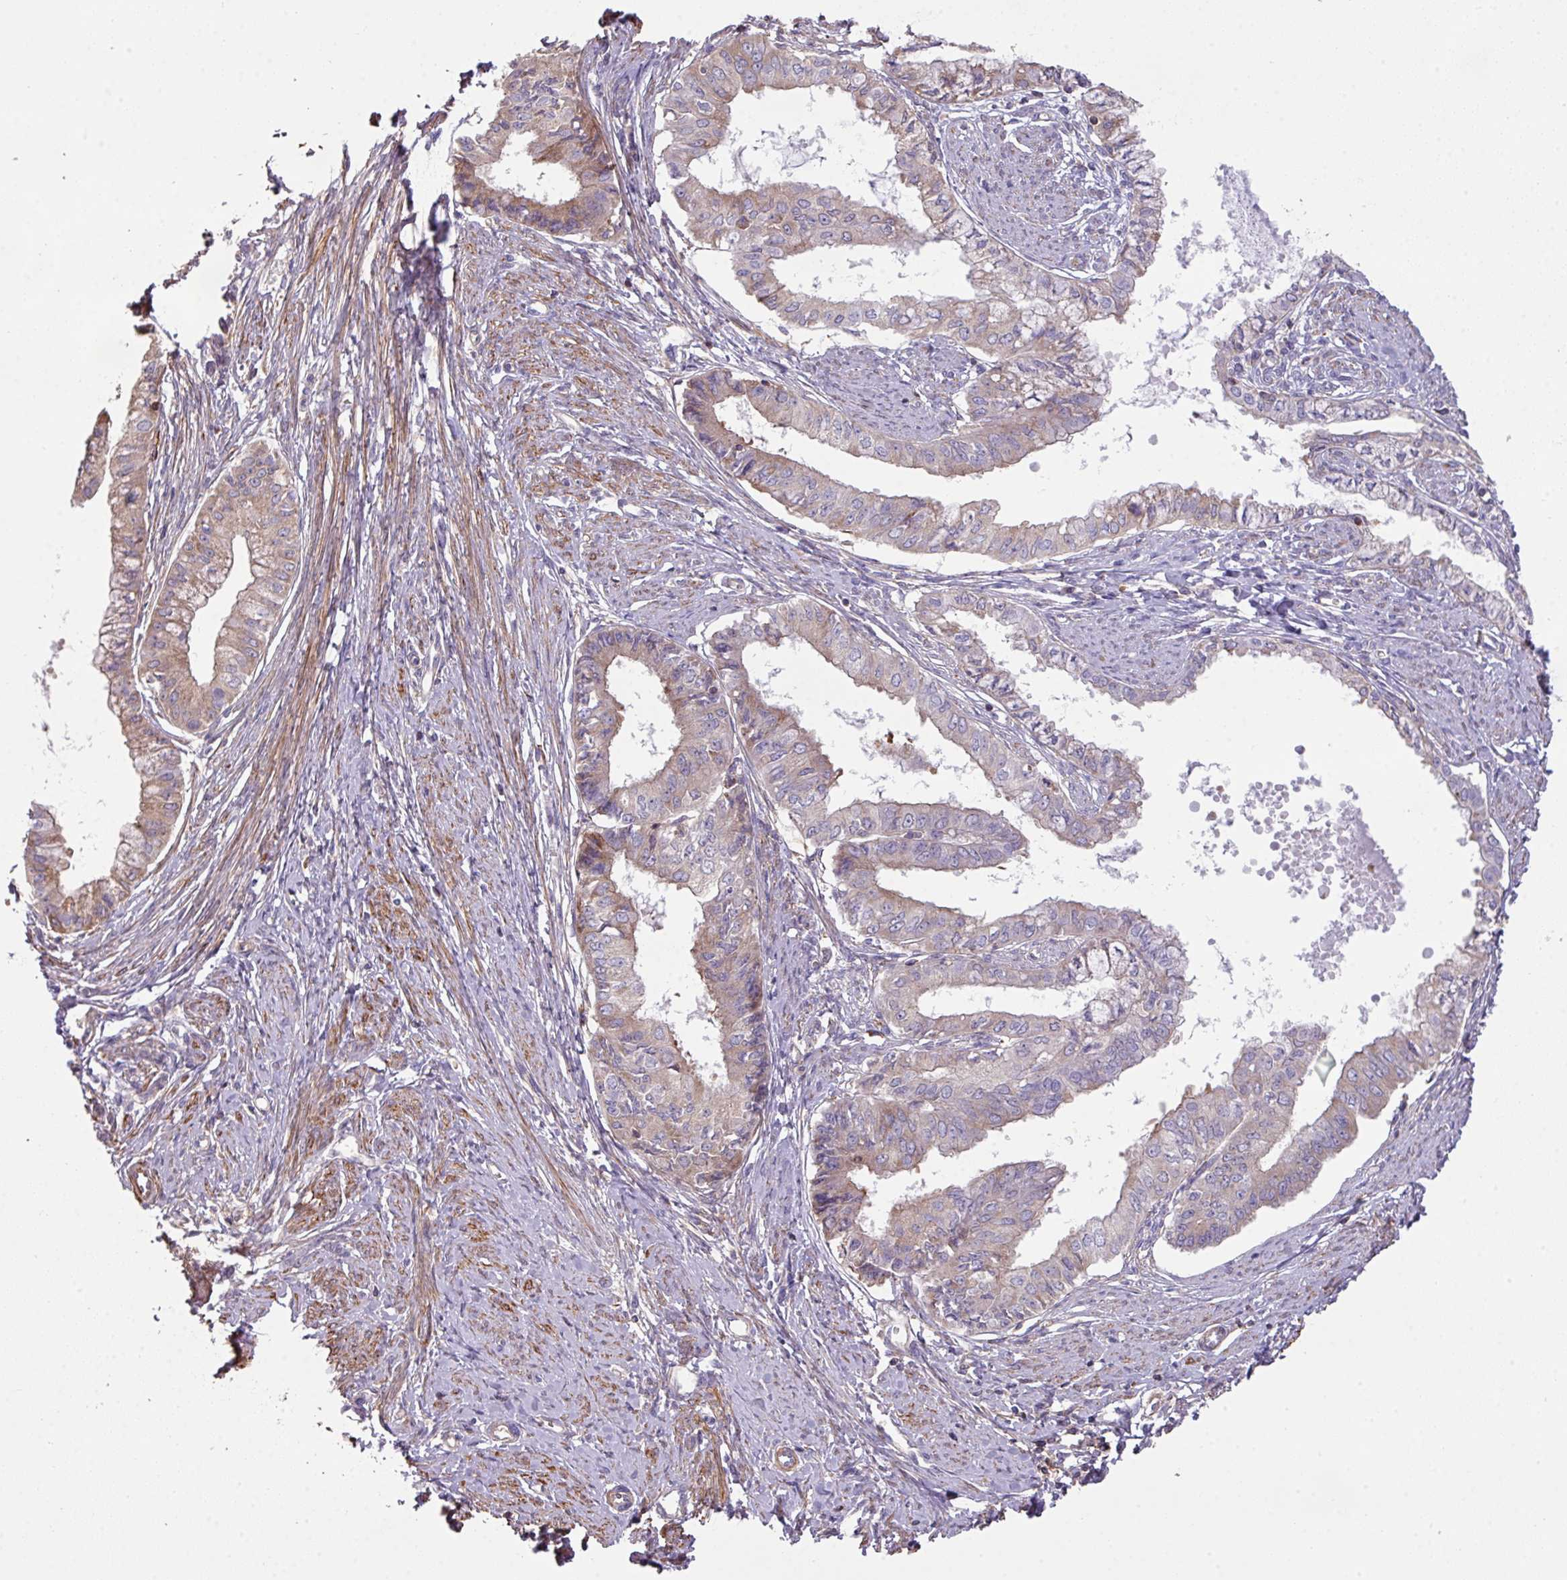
{"staining": {"intensity": "weak", "quantity": "25%-75%", "location": "cytoplasmic/membranous"}, "tissue": "endometrial cancer", "cell_type": "Tumor cells", "image_type": "cancer", "snomed": [{"axis": "morphology", "description": "Adenocarcinoma, NOS"}, {"axis": "topography", "description": "Endometrium"}], "caption": "Tumor cells display low levels of weak cytoplasmic/membranous positivity in approximately 25%-75% of cells in human endometrial adenocarcinoma. (Brightfield microscopy of DAB IHC at high magnification).", "gene": "LRRC41", "patient": {"sex": "female", "age": 76}}